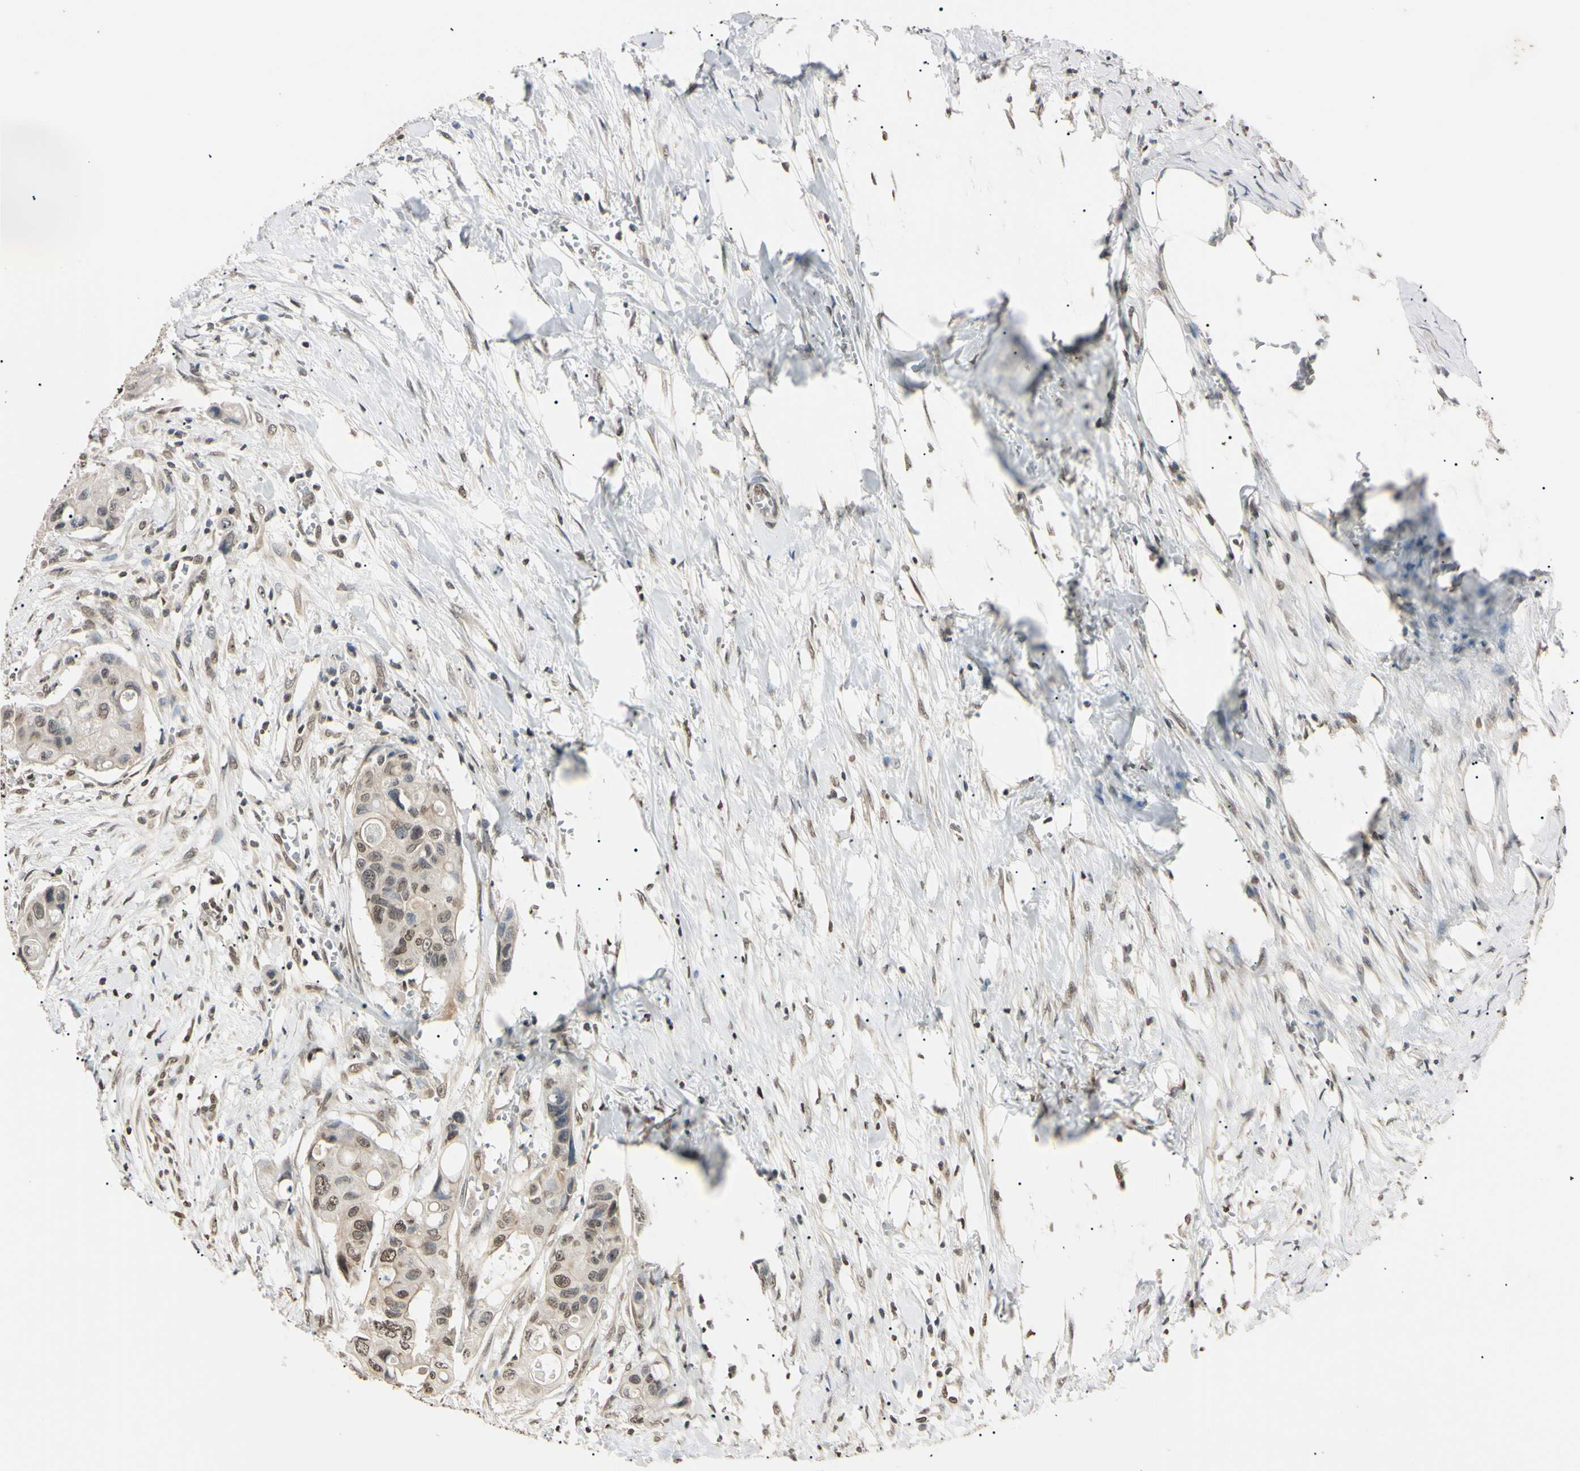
{"staining": {"intensity": "weak", "quantity": "25%-75%", "location": "nuclear"}, "tissue": "colorectal cancer", "cell_type": "Tumor cells", "image_type": "cancer", "snomed": [{"axis": "morphology", "description": "Adenocarcinoma, NOS"}, {"axis": "topography", "description": "Colon"}], "caption": "The histopathology image exhibits staining of colorectal adenocarcinoma, revealing weak nuclear protein positivity (brown color) within tumor cells.", "gene": "CDC45", "patient": {"sex": "female", "age": 57}}